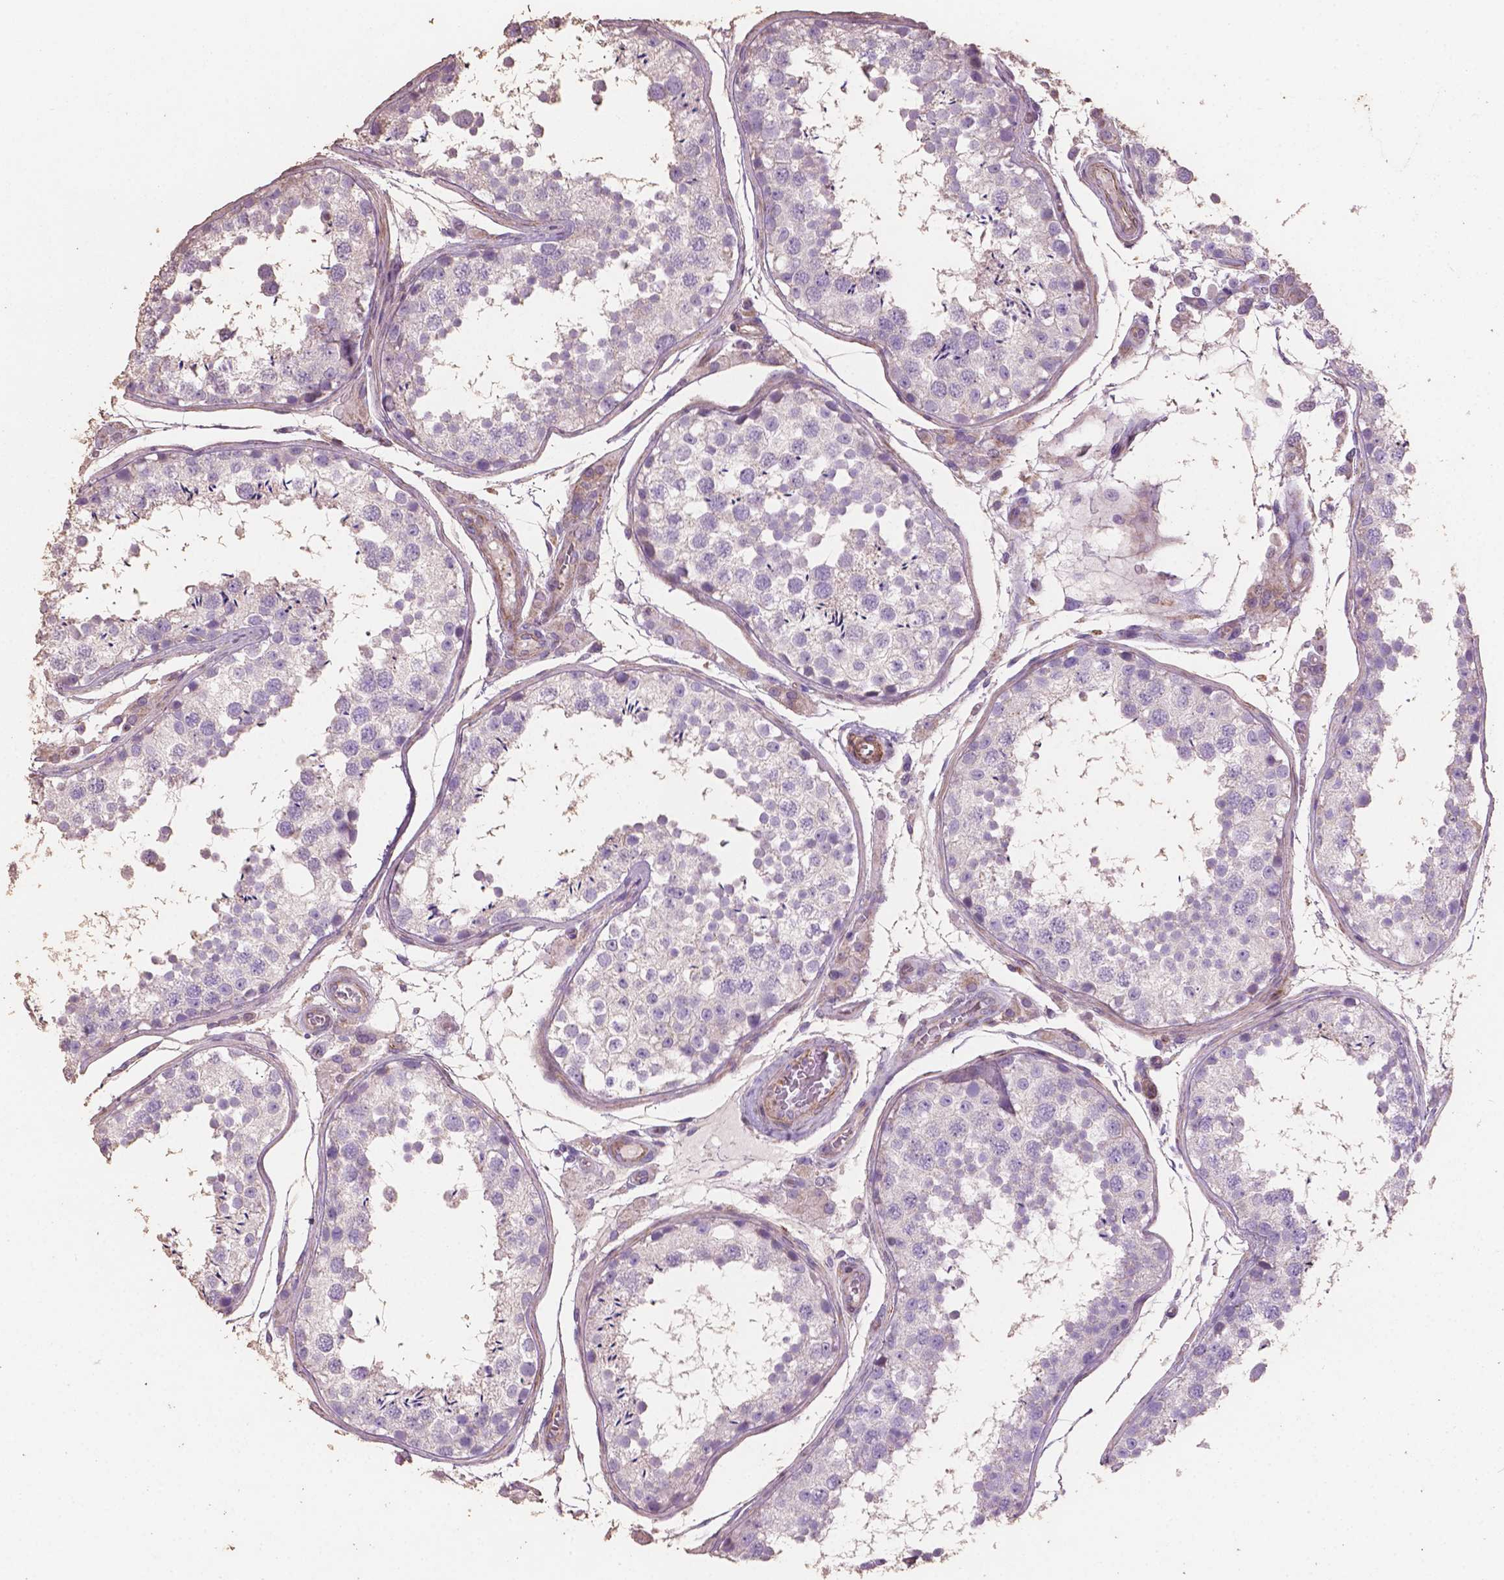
{"staining": {"intensity": "negative", "quantity": "none", "location": "none"}, "tissue": "testis", "cell_type": "Cells in seminiferous ducts", "image_type": "normal", "snomed": [{"axis": "morphology", "description": "Normal tissue, NOS"}, {"axis": "topography", "description": "Testis"}], "caption": "Immunohistochemistry (IHC) of normal human testis demonstrates no staining in cells in seminiferous ducts.", "gene": "COMMD4", "patient": {"sex": "male", "age": 29}}